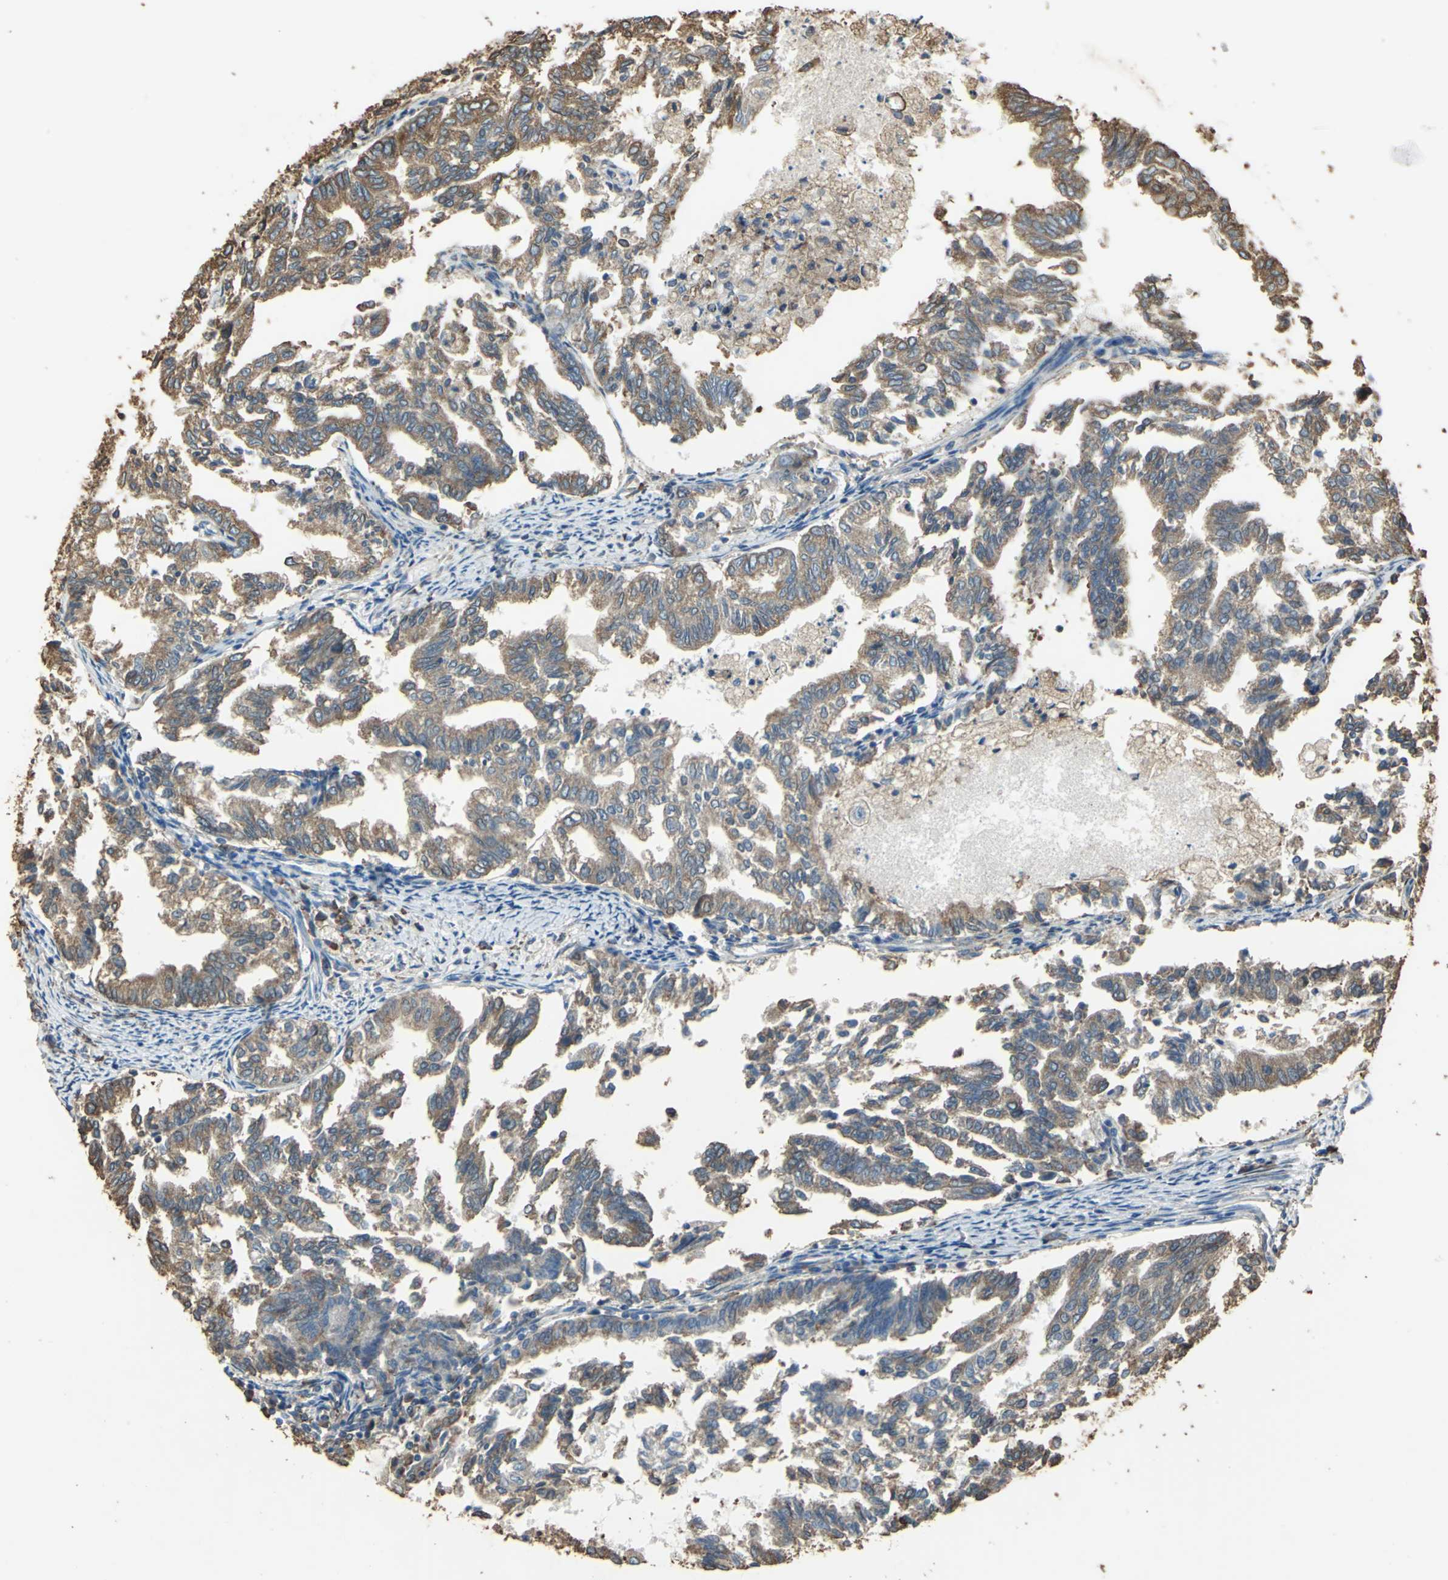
{"staining": {"intensity": "strong", "quantity": ">75%", "location": "cytoplasmic/membranous"}, "tissue": "endometrial cancer", "cell_type": "Tumor cells", "image_type": "cancer", "snomed": [{"axis": "morphology", "description": "Adenocarcinoma, NOS"}, {"axis": "topography", "description": "Endometrium"}], "caption": "Immunohistochemical staining of endometrial cancer (adenocarcinoma) exhibits high levels of strong cytoplasmic/membranous expression in approximately >75% of tumor cells.", "gene": "GPANK1", "patient": {"sex": "female", "age": 79}}